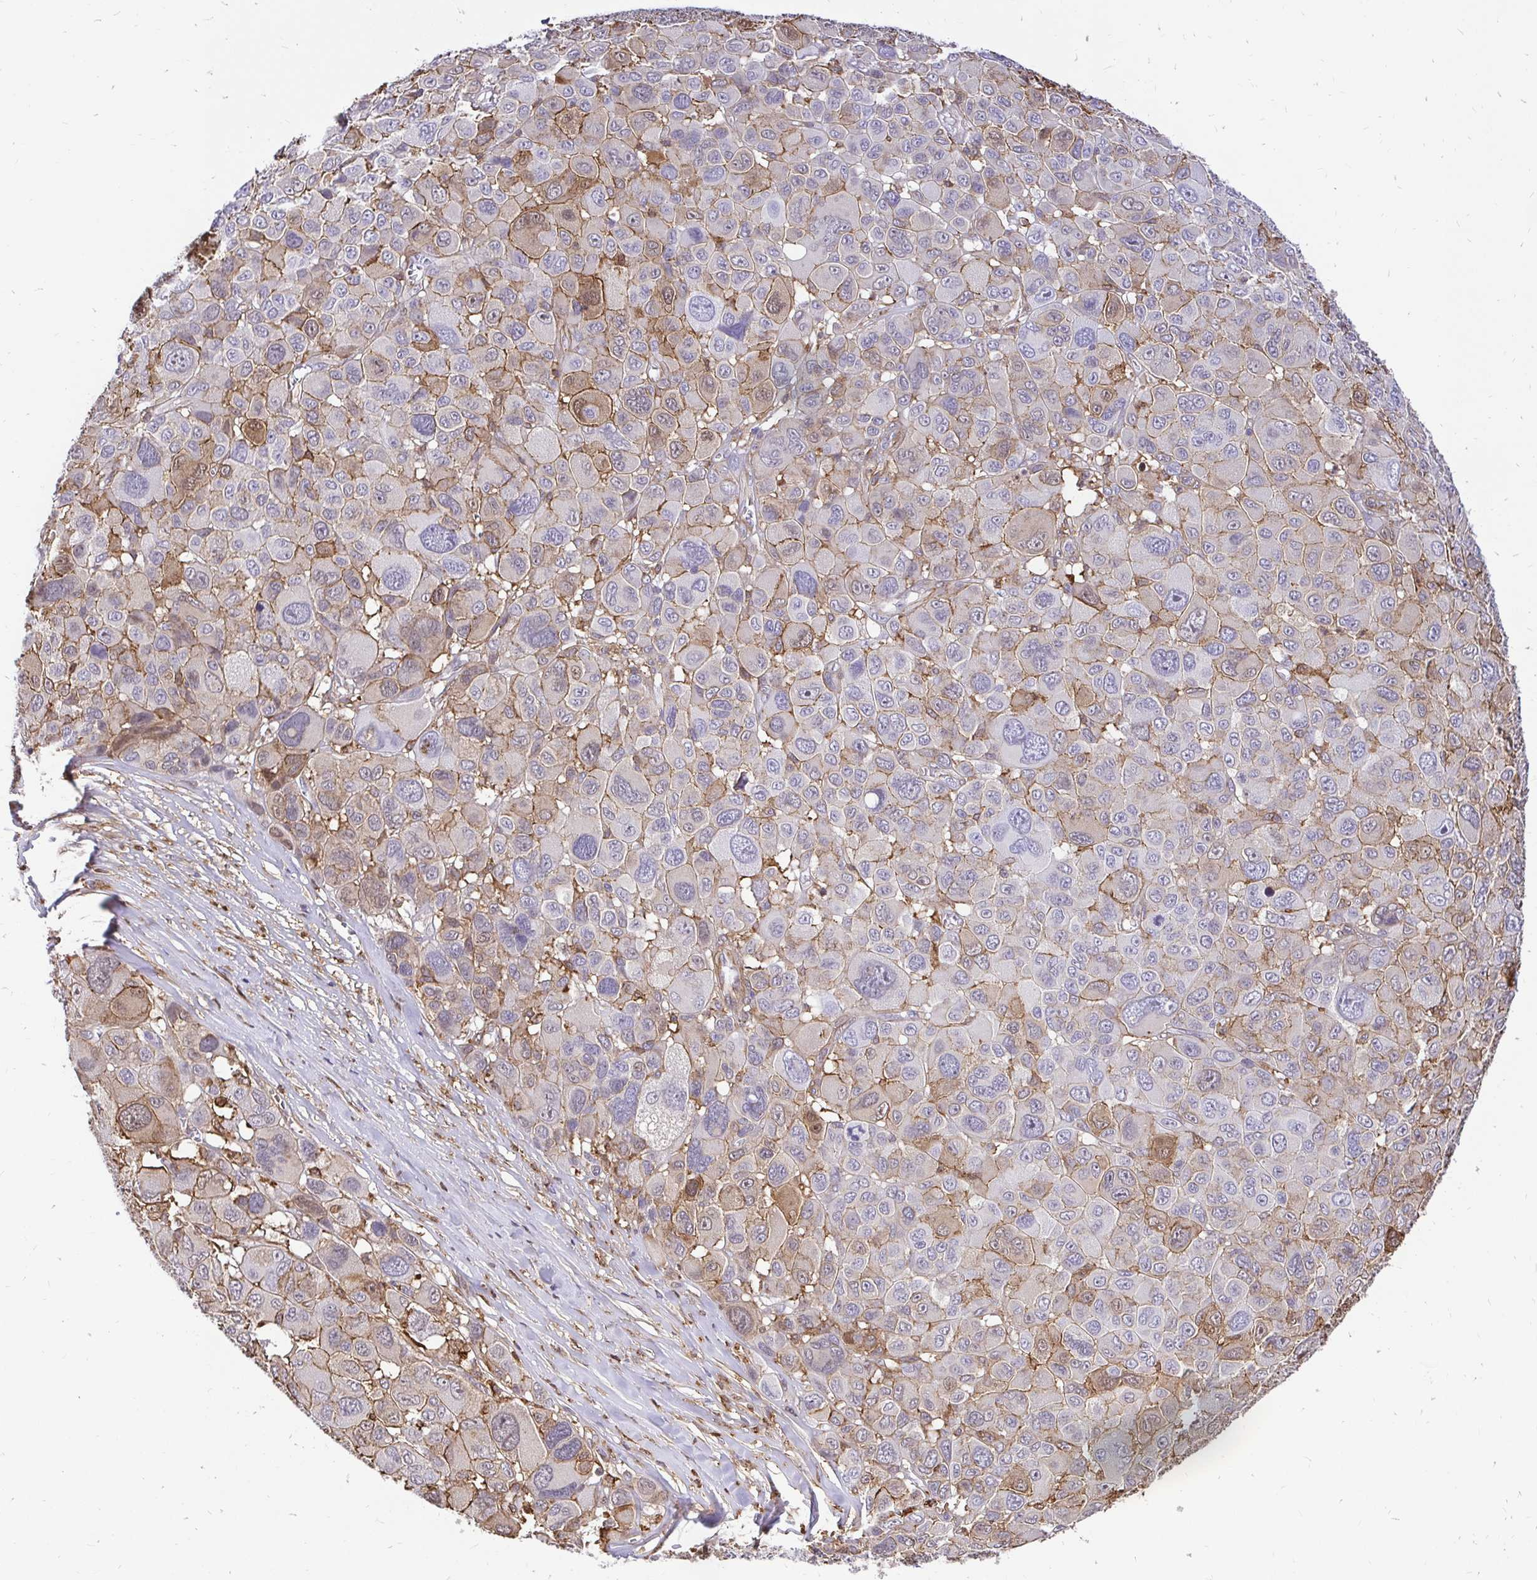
{"staining": {"intensity": "weak", "quantity": "25%-75%", "location": "cytoplasmic/membranous"}, "tissue": "melanoma", "cell_type": "Tumor cells", "image_type": "cancer", "snomed": [{"axis": "morphology", "description": "Malignant melanoma, NOS"}, {"axis": "topography", "description": "Skin"}], "caption": "Malignant melanoma stained with immunohistochemistry (IHC) reveals weak cytoplasmic/membranous staining in about 25%-75% of tumor cells. The staining is performed using DAB (3,3'-diaminobenzidine) brown chromogen to label protein expression. The nuclei are counter-stained blue using hematoxylin.", "gene": "GSN", "patient": {"sex": "female", "age": 66}}